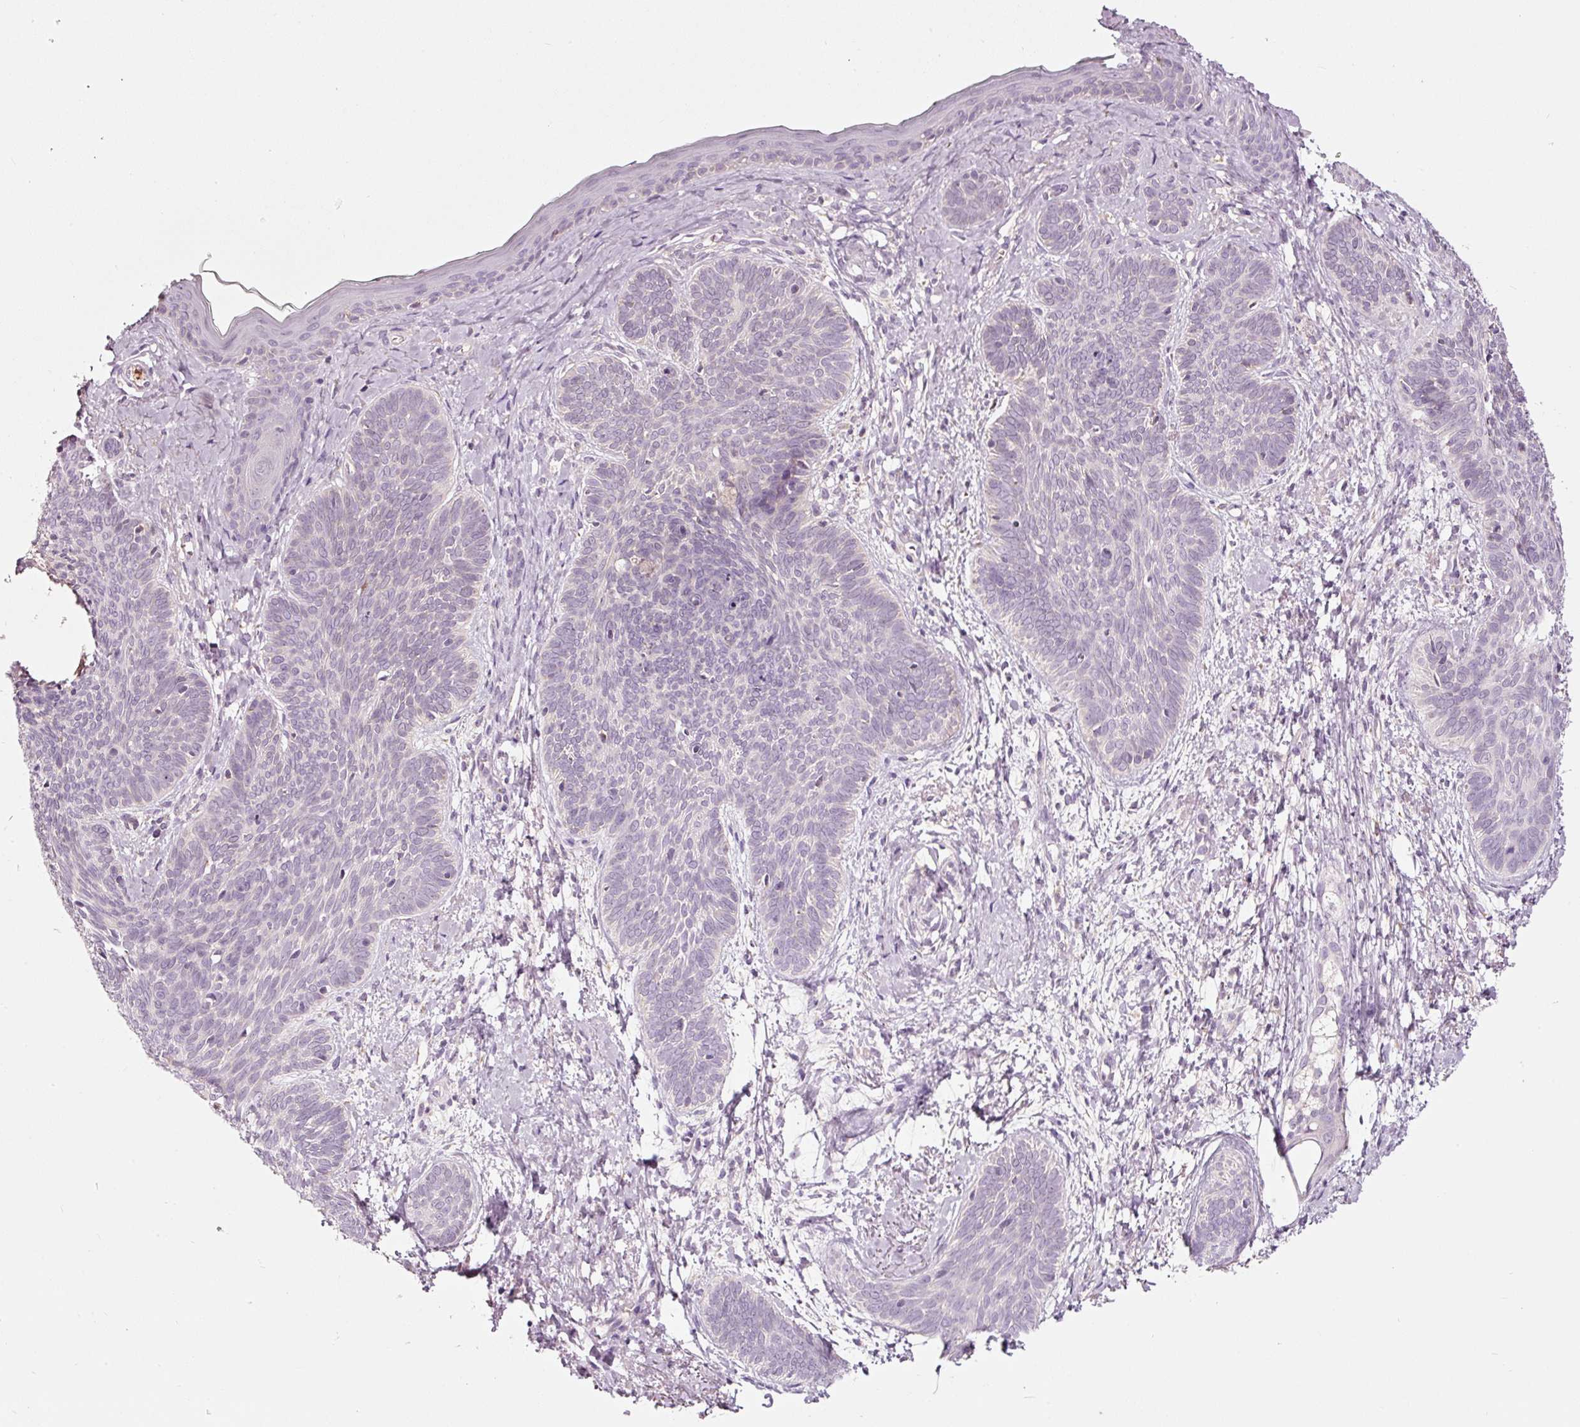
{"staining": {"intensity": "negative", "quantity": "none", "location": "none"}, "tissue": "skin cancer", "cell_type": "Tumor cells", "image_type": "cancer", "snomed": [{"axis": "morphology", "description": "Basal cell carcinoma"}, {"axis": "topography", "description": "Skin"}], "caption": "Protein analysis of skin cancer (basal cell carcinoma) exhibits no significant positivity in tumor cells.", "gene": "LDHAL6B", "patient": {"sex": "female", "age": 81}}